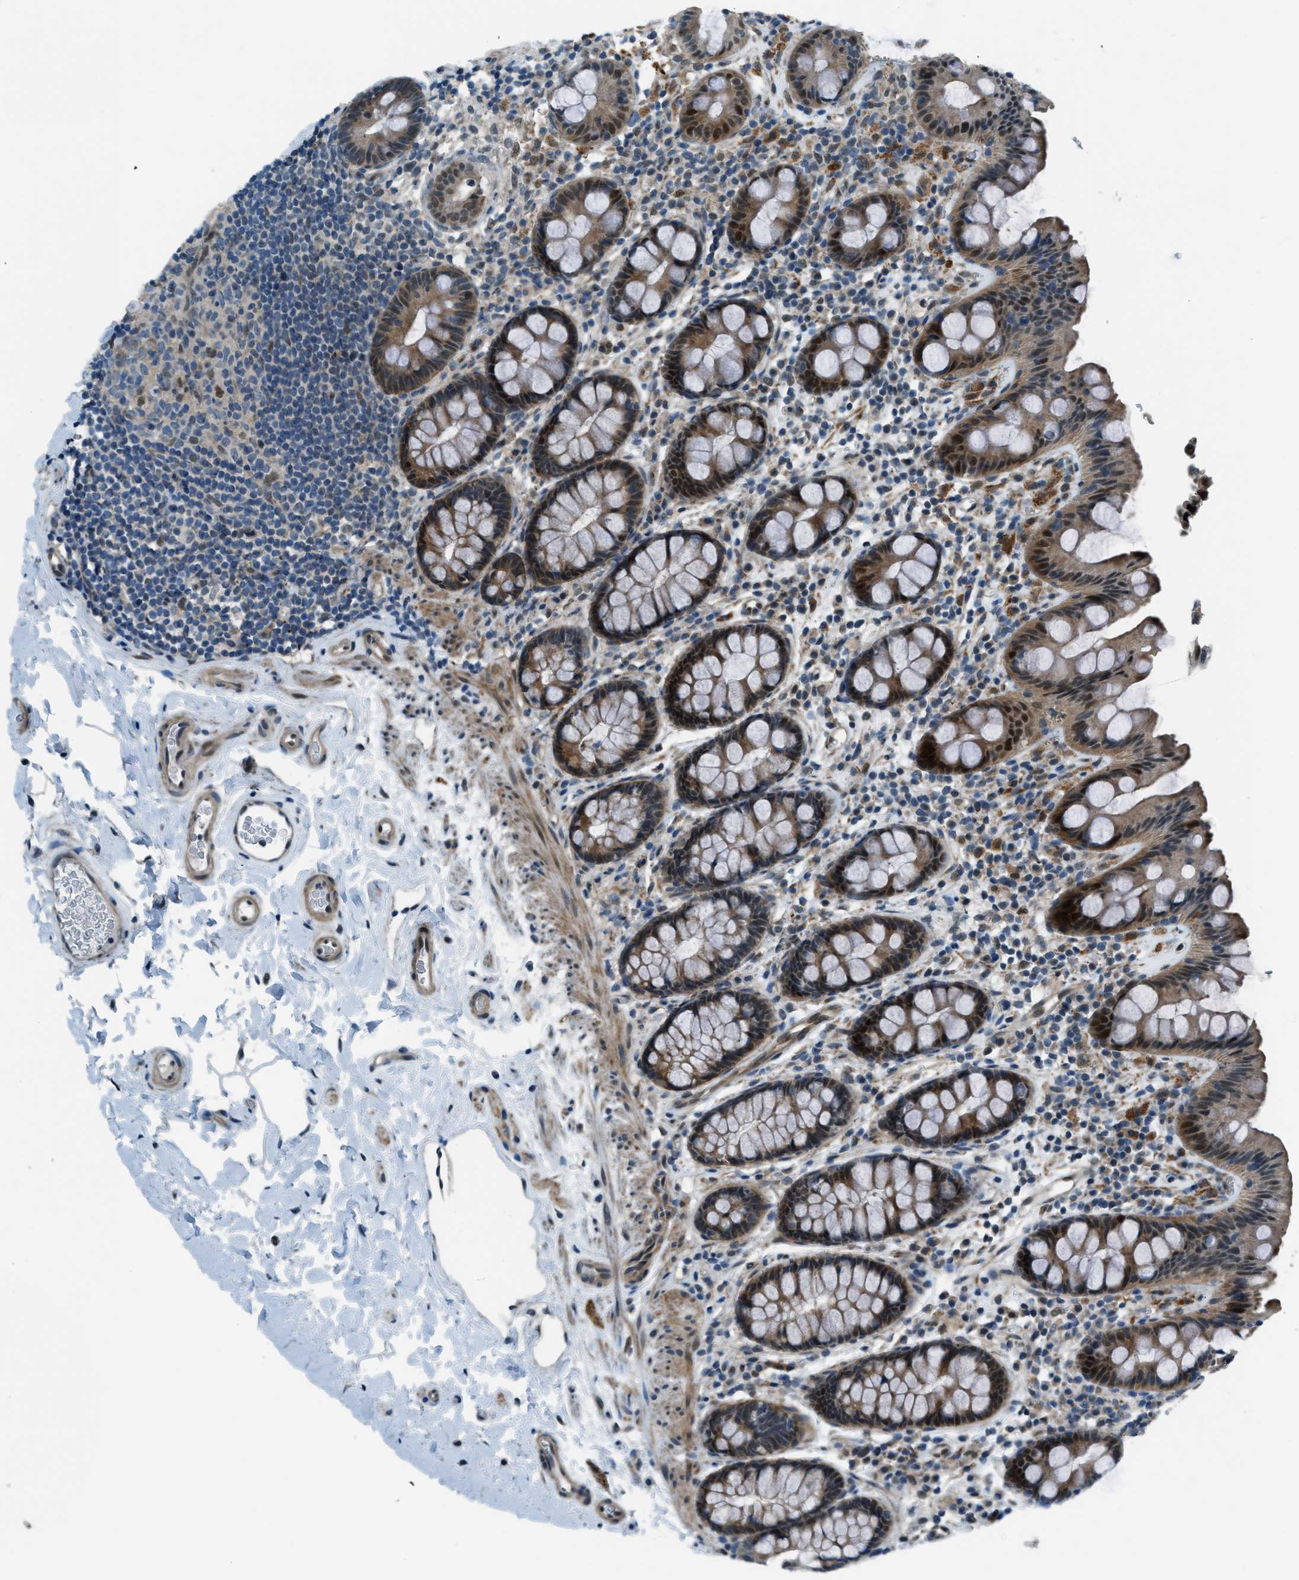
{"staining": {"intensity": "moderate", "quantity": ">75%", "location": "cytoplasmic/membranous,nuclear"}, "tissue": "colon", "cell_type": "Endothelial cells", "image_type": "normal", "snomed": [{"axis": "morphology", "description": "Normal tissue, NOS"}, {"axis": "topography", "description": "Colon"}], "caption": "A medium amount of moderate cytoplasmic/membranous,nuclear staining is identified in about >75% of endothelial cells in benign colon.", "gene": "NPEPL1", "patient": {"sex": "female", "age": 80}}